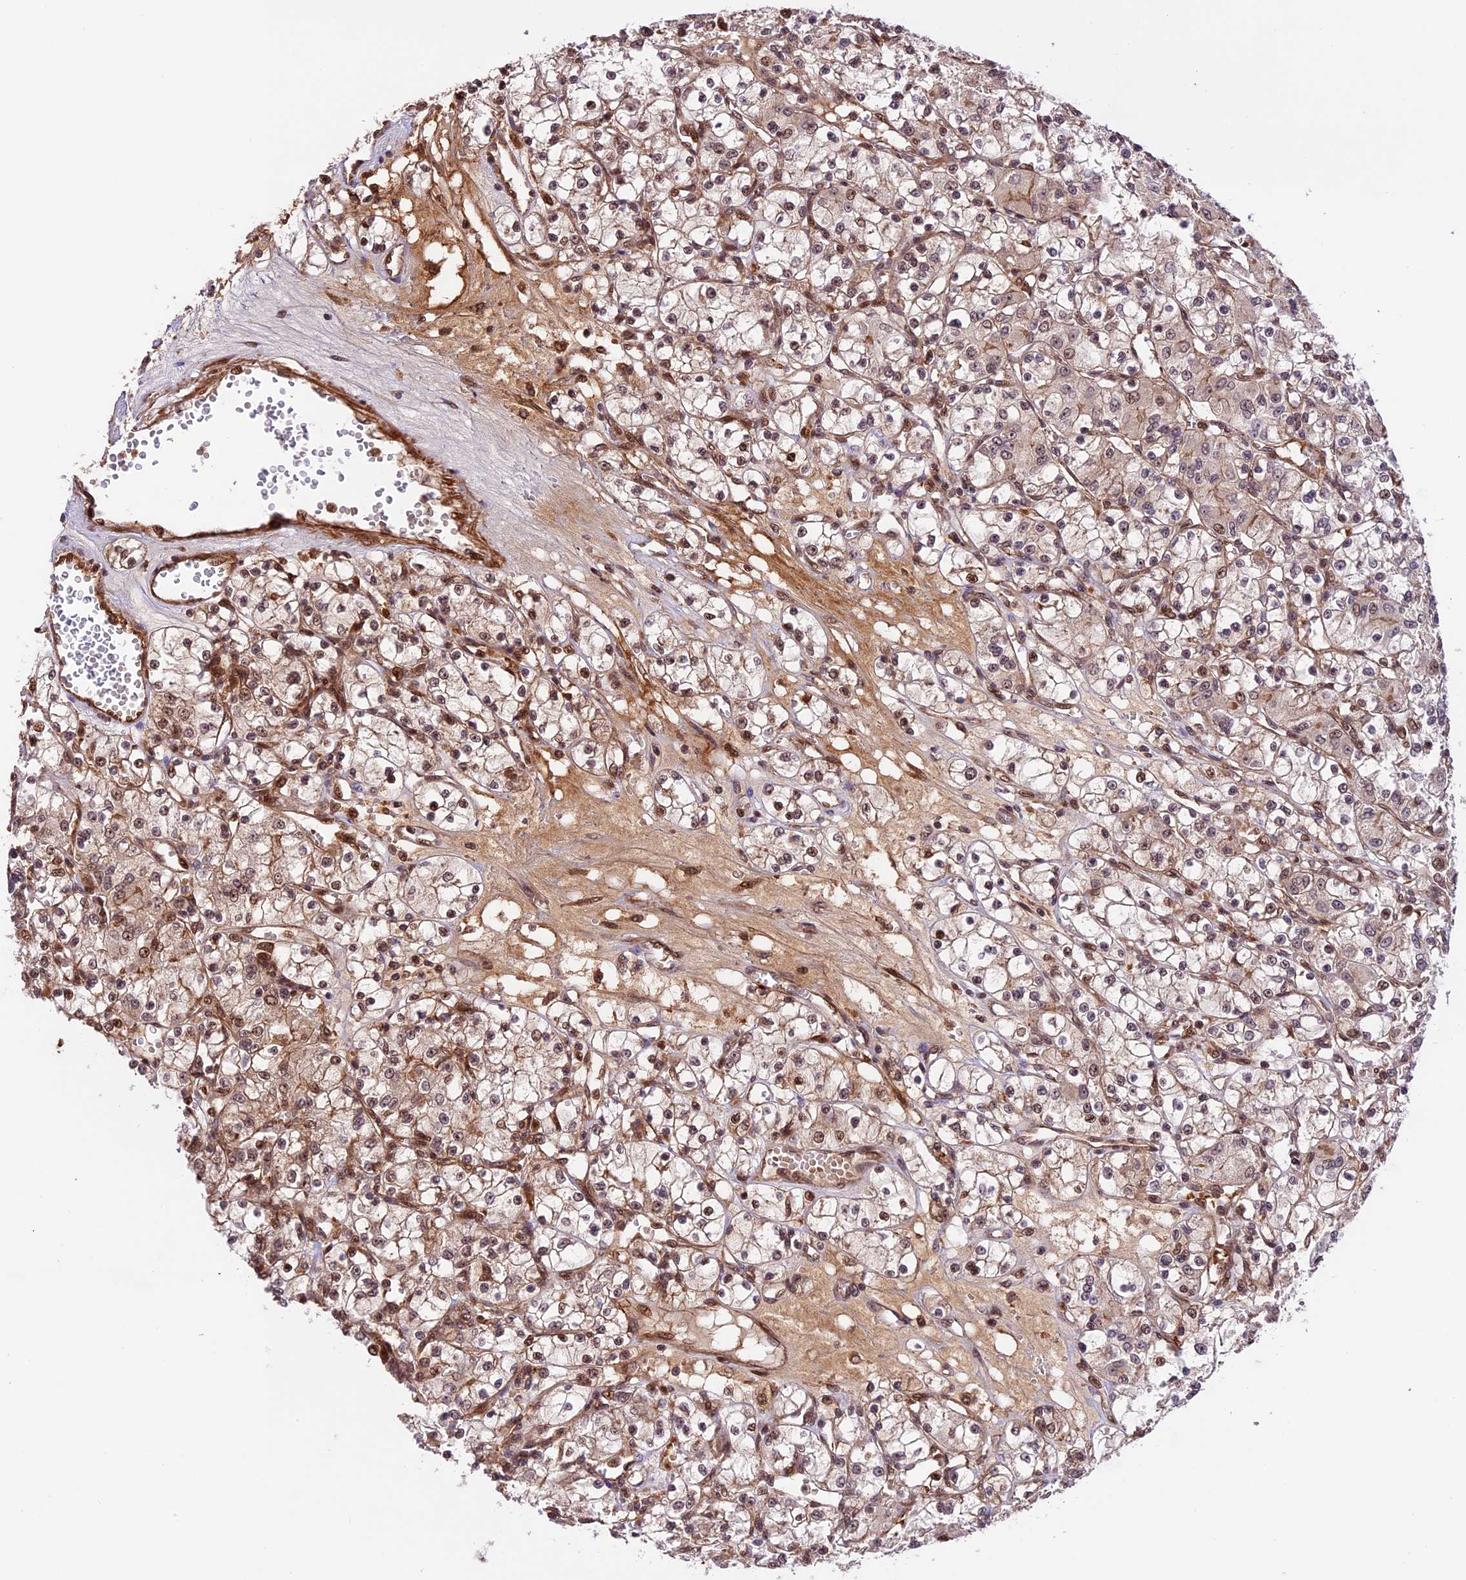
{"staining": {"intensity": "moderate", "quantity": "25%-75%", "location": "cytoplasmic/membranous,nuclear"}, "tissue": "renal cancer", "cell_type": "Tumor cells", "image_type": "cancer", "snomed": [{"axis": "morphology", "description": "Adenocarcinoma, NOS"}, {"axis": "topography", "description": "Kidney"}], "caption": "Renal cancer stained with a brown dye shows moderate cytoplasmic/membranous and nuclear positive positivity in about 25%-75% of tumor cells.", "gene": "DHX38", "patient": {"sex": "female", "age": 59}}